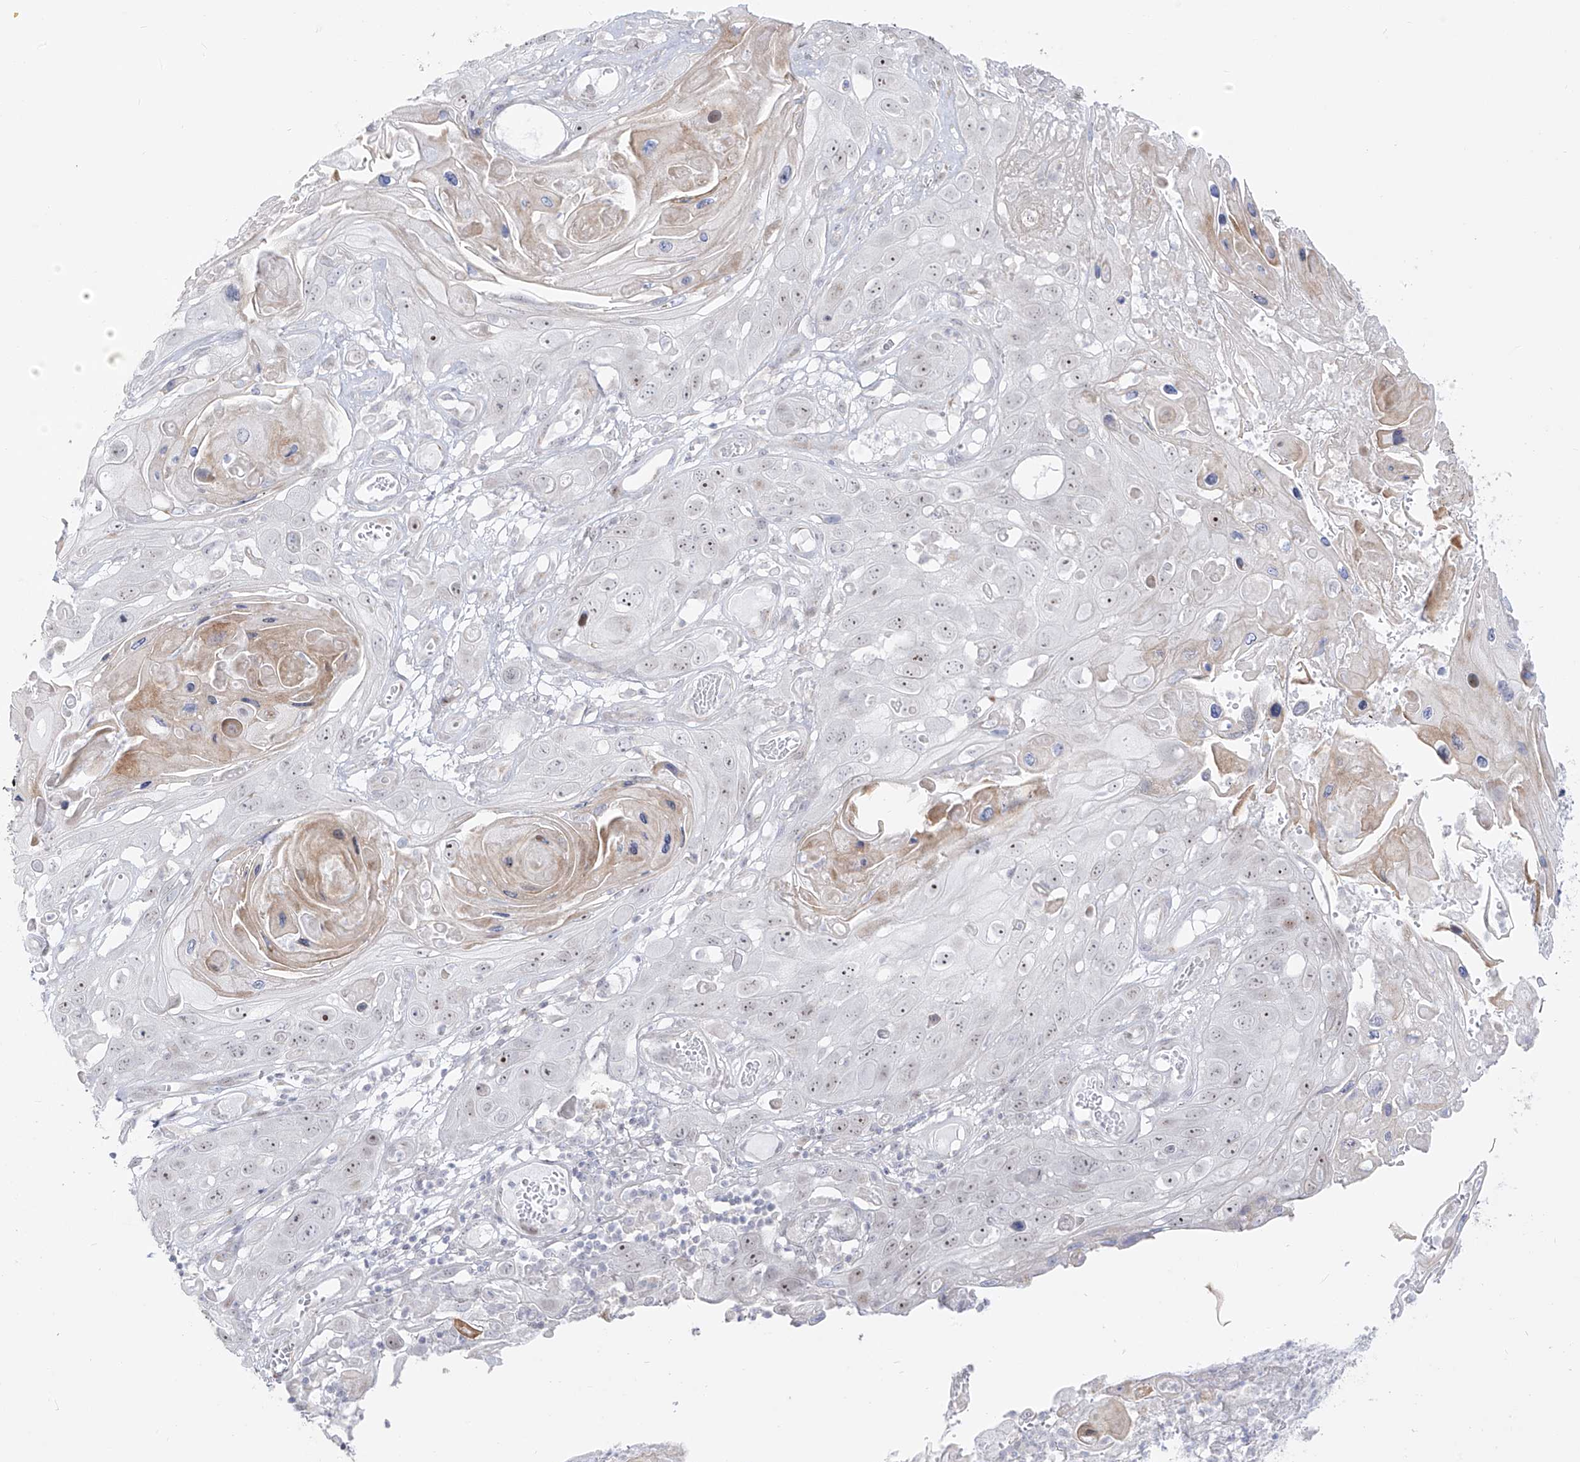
{"staining": {"intensity": "weak", "quantity": "25%-75%", "location": "nuclear"}, "tissue": "skin cancer", "cell_type": "Tumor cells", "image_type": "cancer", "snomed": [{"axis": "morphology", "description": "Squamous cell carcinoma, NOS"}, {"axis": "topography", "description": "Skin"}], "caption": "Brown immunohistochemical staining in human skin cancer (squamous cell carcinoma) displays weak nuclear staining in approximately 25%-75% of tumor cells.", "gene": "ZNF180", "patient": {"sex": "male", "age": 55}}